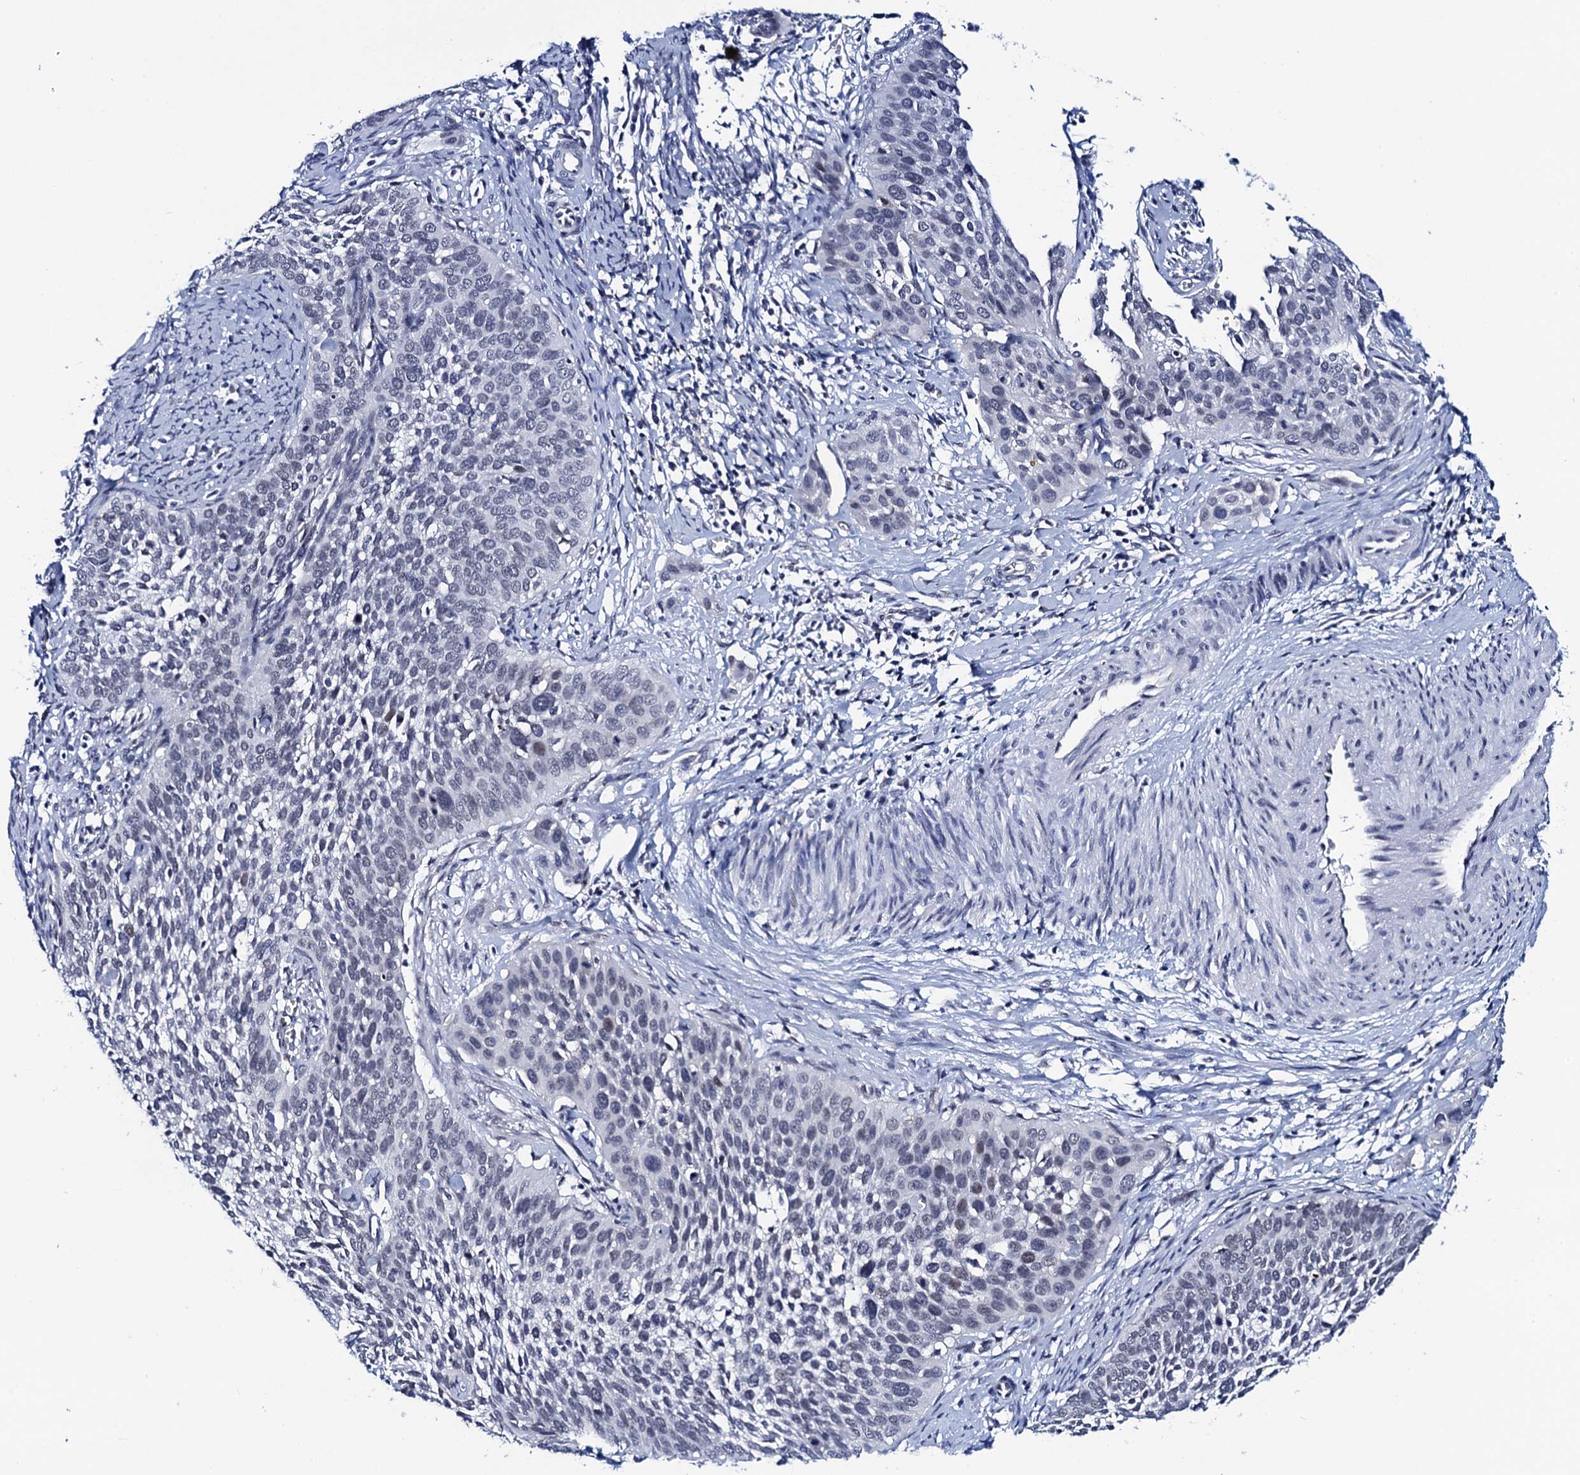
{"staining": {"intensity": "negative", "quantity": "none", "location": "none"}, "tissue": "cervical cancer", "cell_type": "Tumor cells", "image_type": "cancer", "snomed": [{"axis": "morphology", "description": "Squamous cell carcinoma, NOS"}, {"axis": "topography", "description": "Cervix"}], "caption": "Squamous cell carcinoma (cervical) was stained to show a protein in brown. There is no significant expression in tumor cells.", "gene": "C16orf87", "patient": {"sex": "female", "age": 34}}